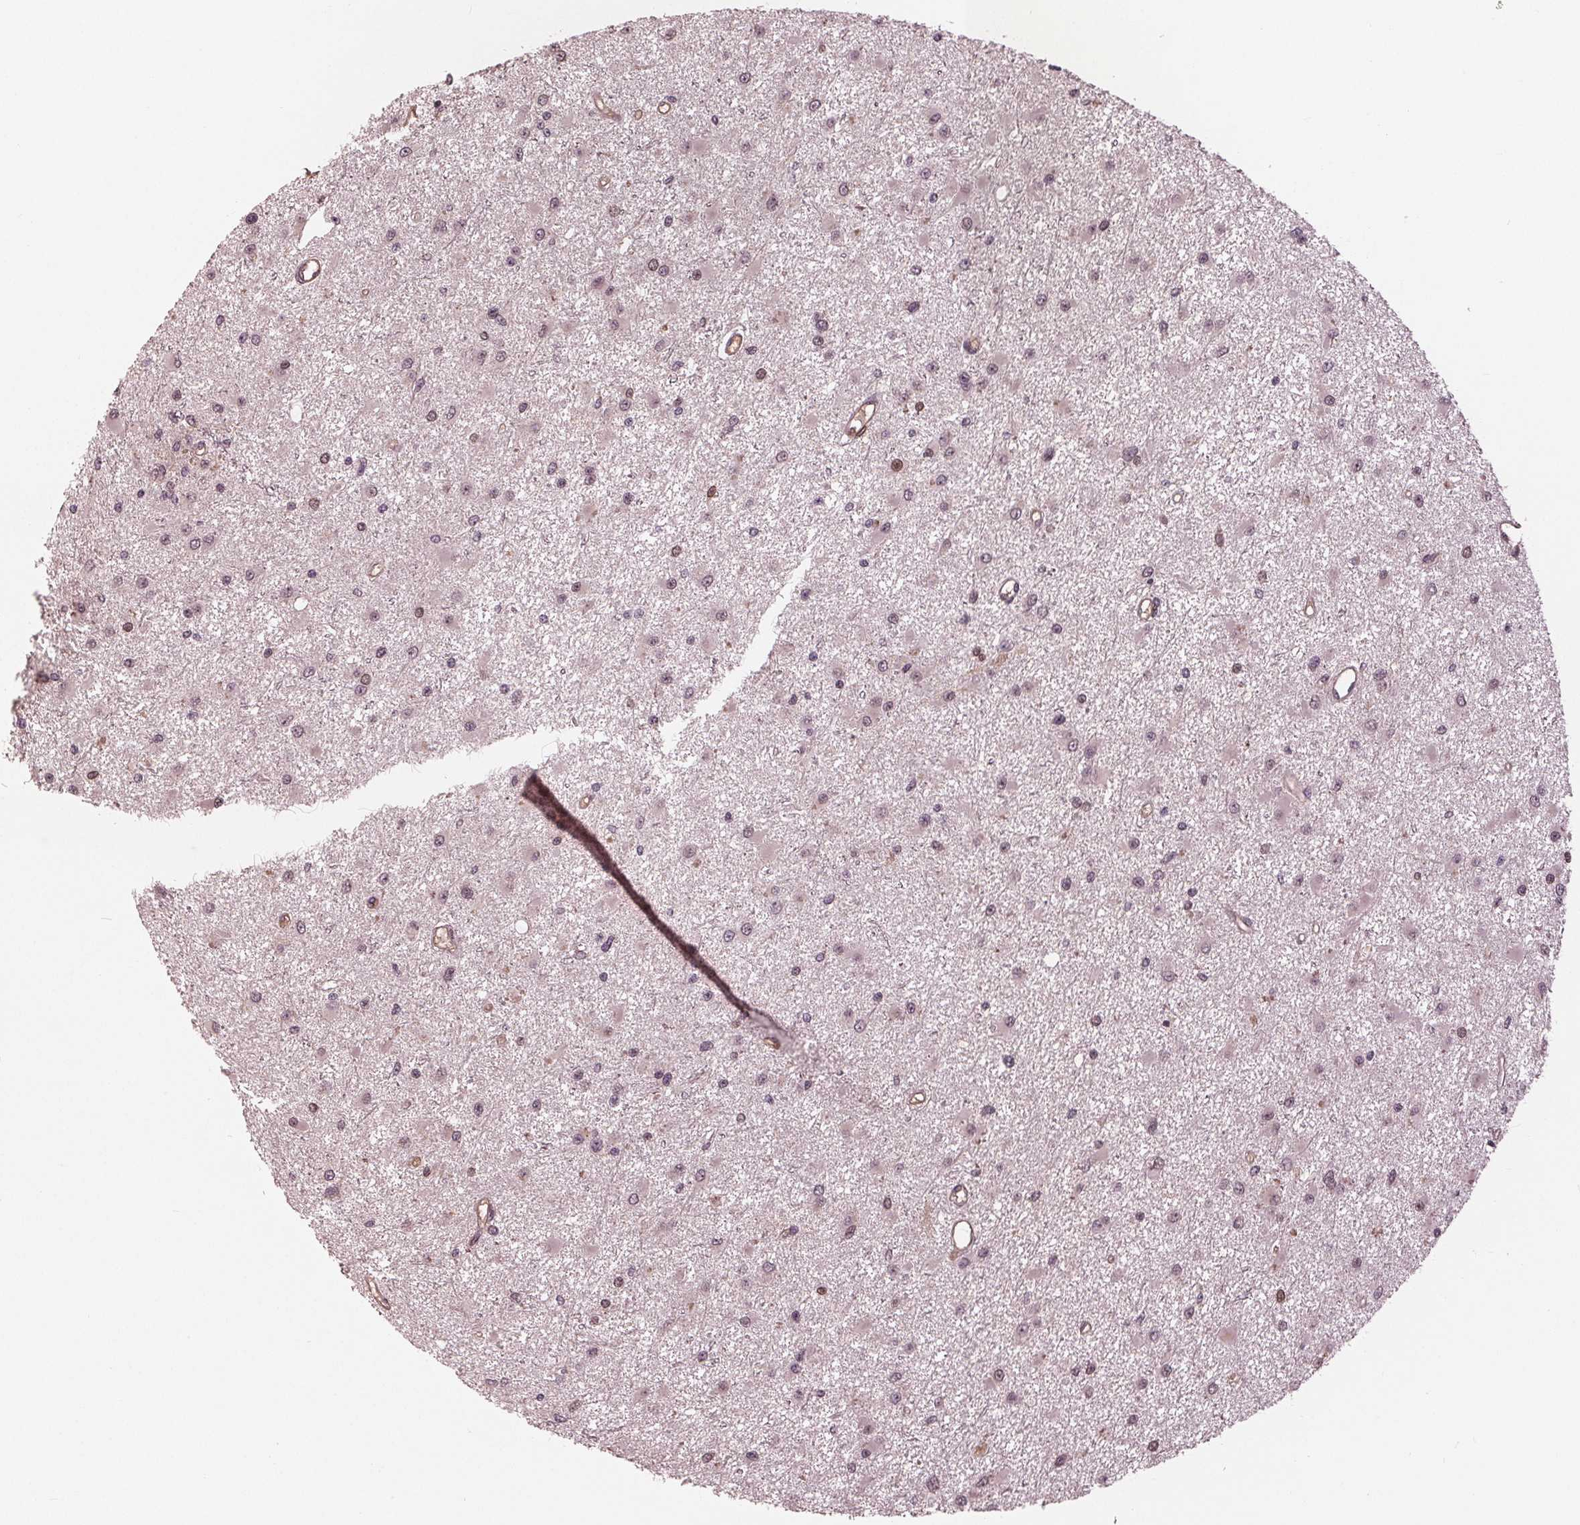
{"staining": {"intensity": "weak", "quantity": "<25%", "location": "nuclear"}, "tissue": "glioma", "cell_type": "Tumor cells", "image_type": "cancer", "snomed": [{"axis": "morphology", "description": "Glioma, malignant, High grade"}, {"axis": "topography", "description": "Brain"}], "caption": "The immunohistochemistry (IHC) image has no significant positivity in tumor cells of glioma tissue.", "gene": "ZNF471", "patient": {"sex": "male", "age": 54}}